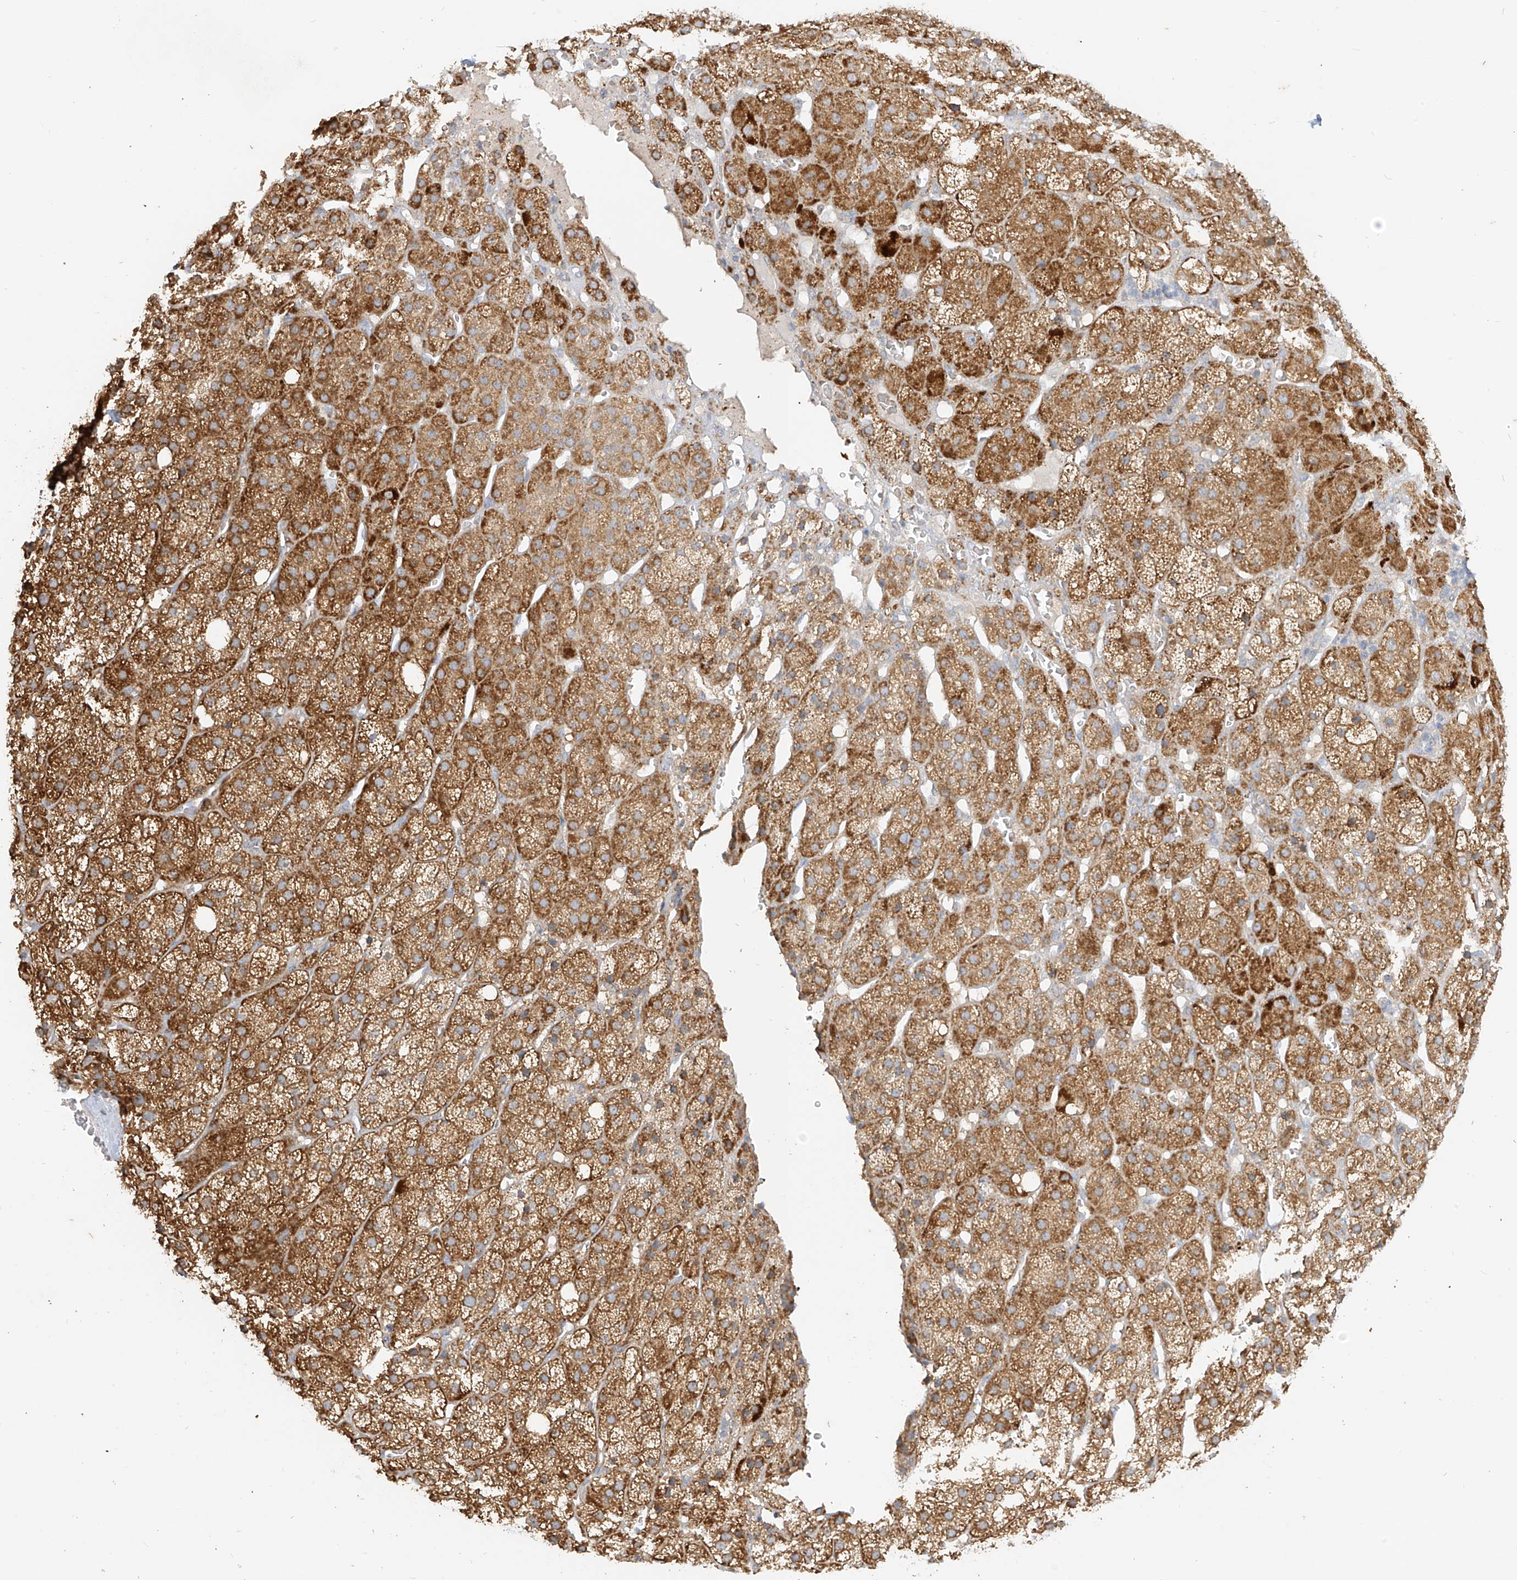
{"staining": {"intensity": "moderate", "quantity": ">75%", "location": "cytoplasmic/membranous"}, "tissue": "adrenal gland", "cell_type": "Glandular cells", "image_type": "normal", "snomed": [{"axis": "morphology", "description": "Normal tissue, NOS"}, {"axis": "topography", "description": "Adrenal gland"}], "caption": "Immunohistochemistry (IHC) (DAB (3,3'-diaminobenzidine)) staining of normal human adrenal gland displays moderate cytoplasmic/membranous protein expression in approximately >75% of glandular cells.", "gene": "MTUS2", "patient": {"sex": "female", "age": 57}}